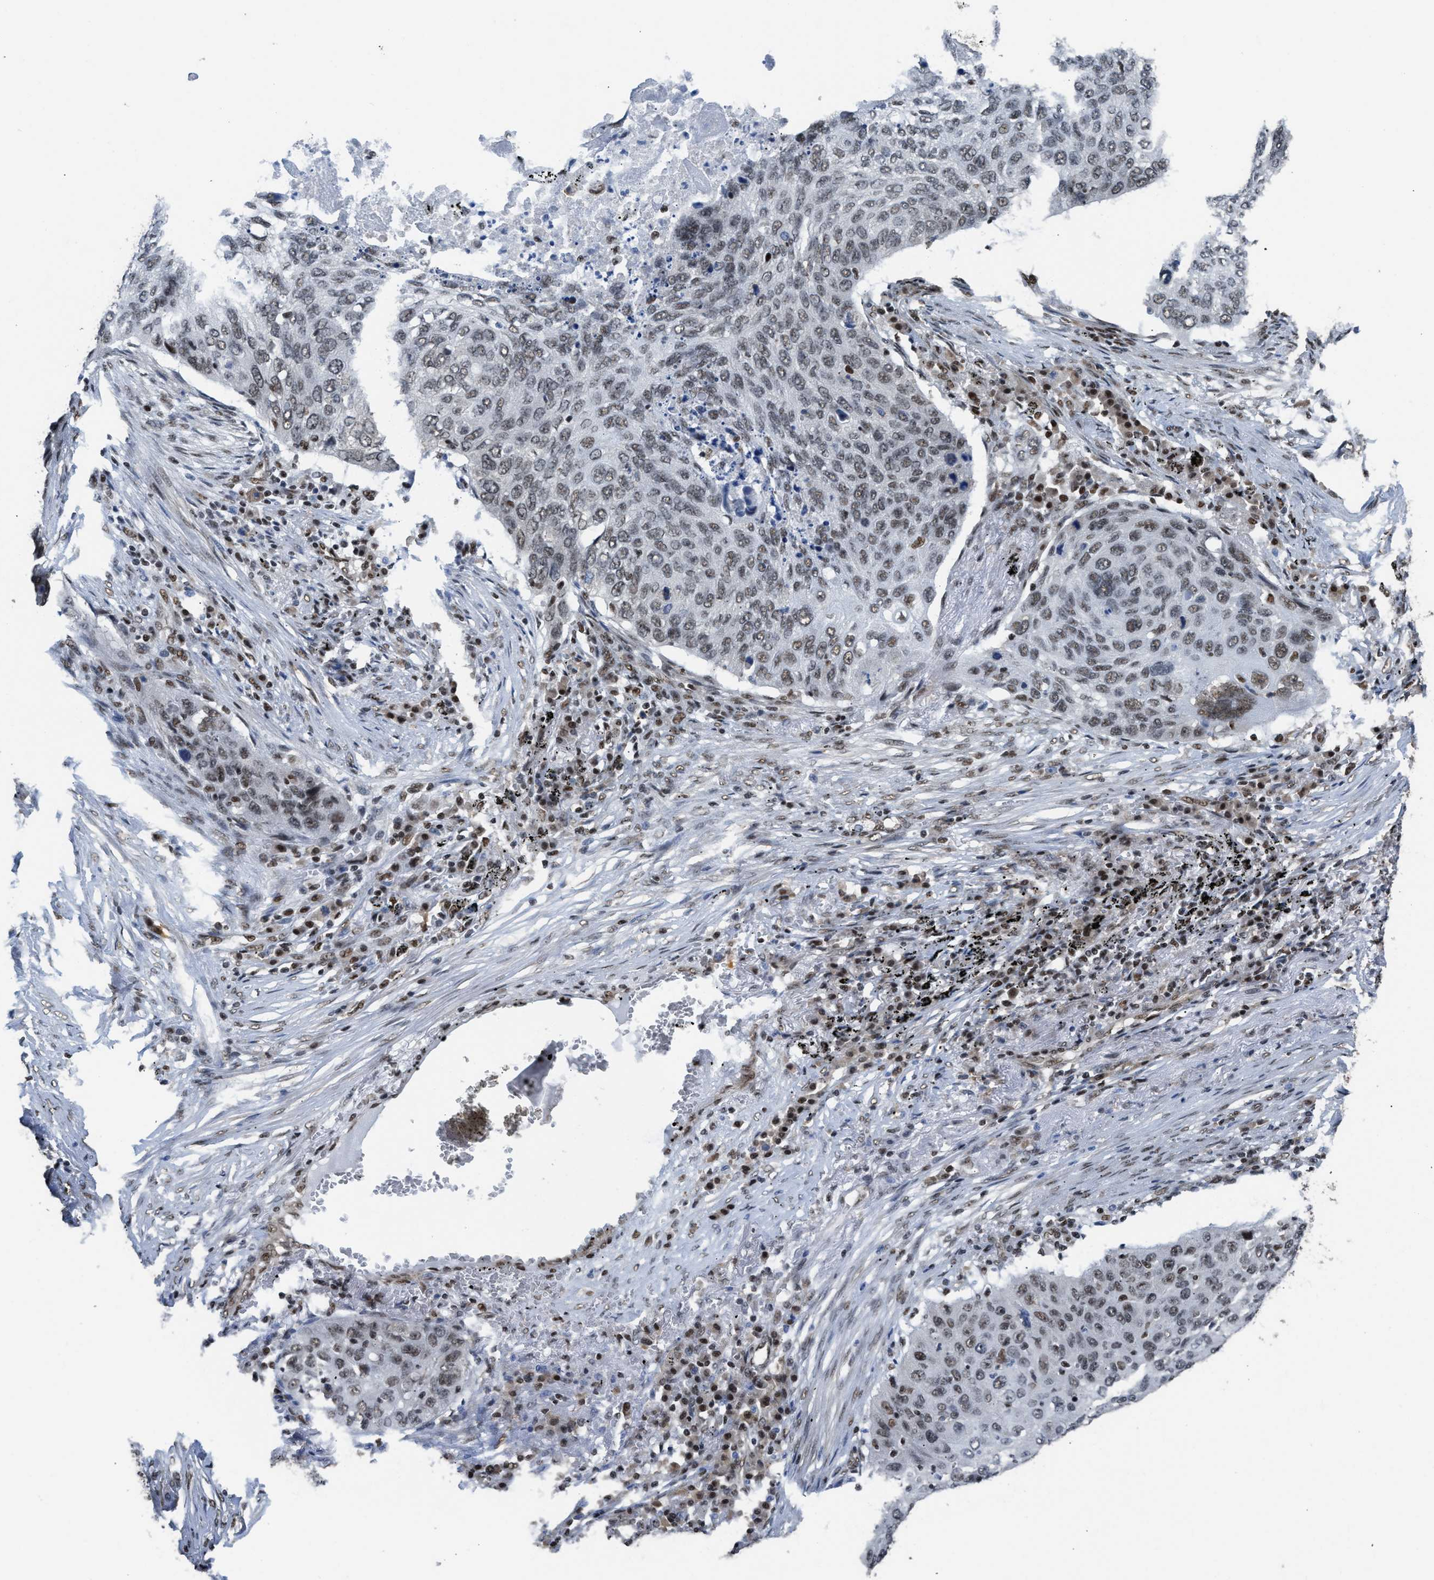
{"staining": {"intensity": "moderate", "quantity": ">75%", "location": "nuclear"}, "tissue": "lung cancer", "cell_type": "Tumor cells", "image_type": "cancer", "snomed": [{"axis": "morphology", "description": "Squamous cell carcinoma, NOS"}, {"axis": "topography", "description": "Lung"}], "caption": "Immunohistochemistry (IHC) image of human squamous cell carcinoma (lung) stained for a protein (brown), which exhibits medium levels of moderate nuclear expression in approximately >75% of tumor cells.", "gene": "SCAF4", "patient": {"sex": "female", "age": 63}}